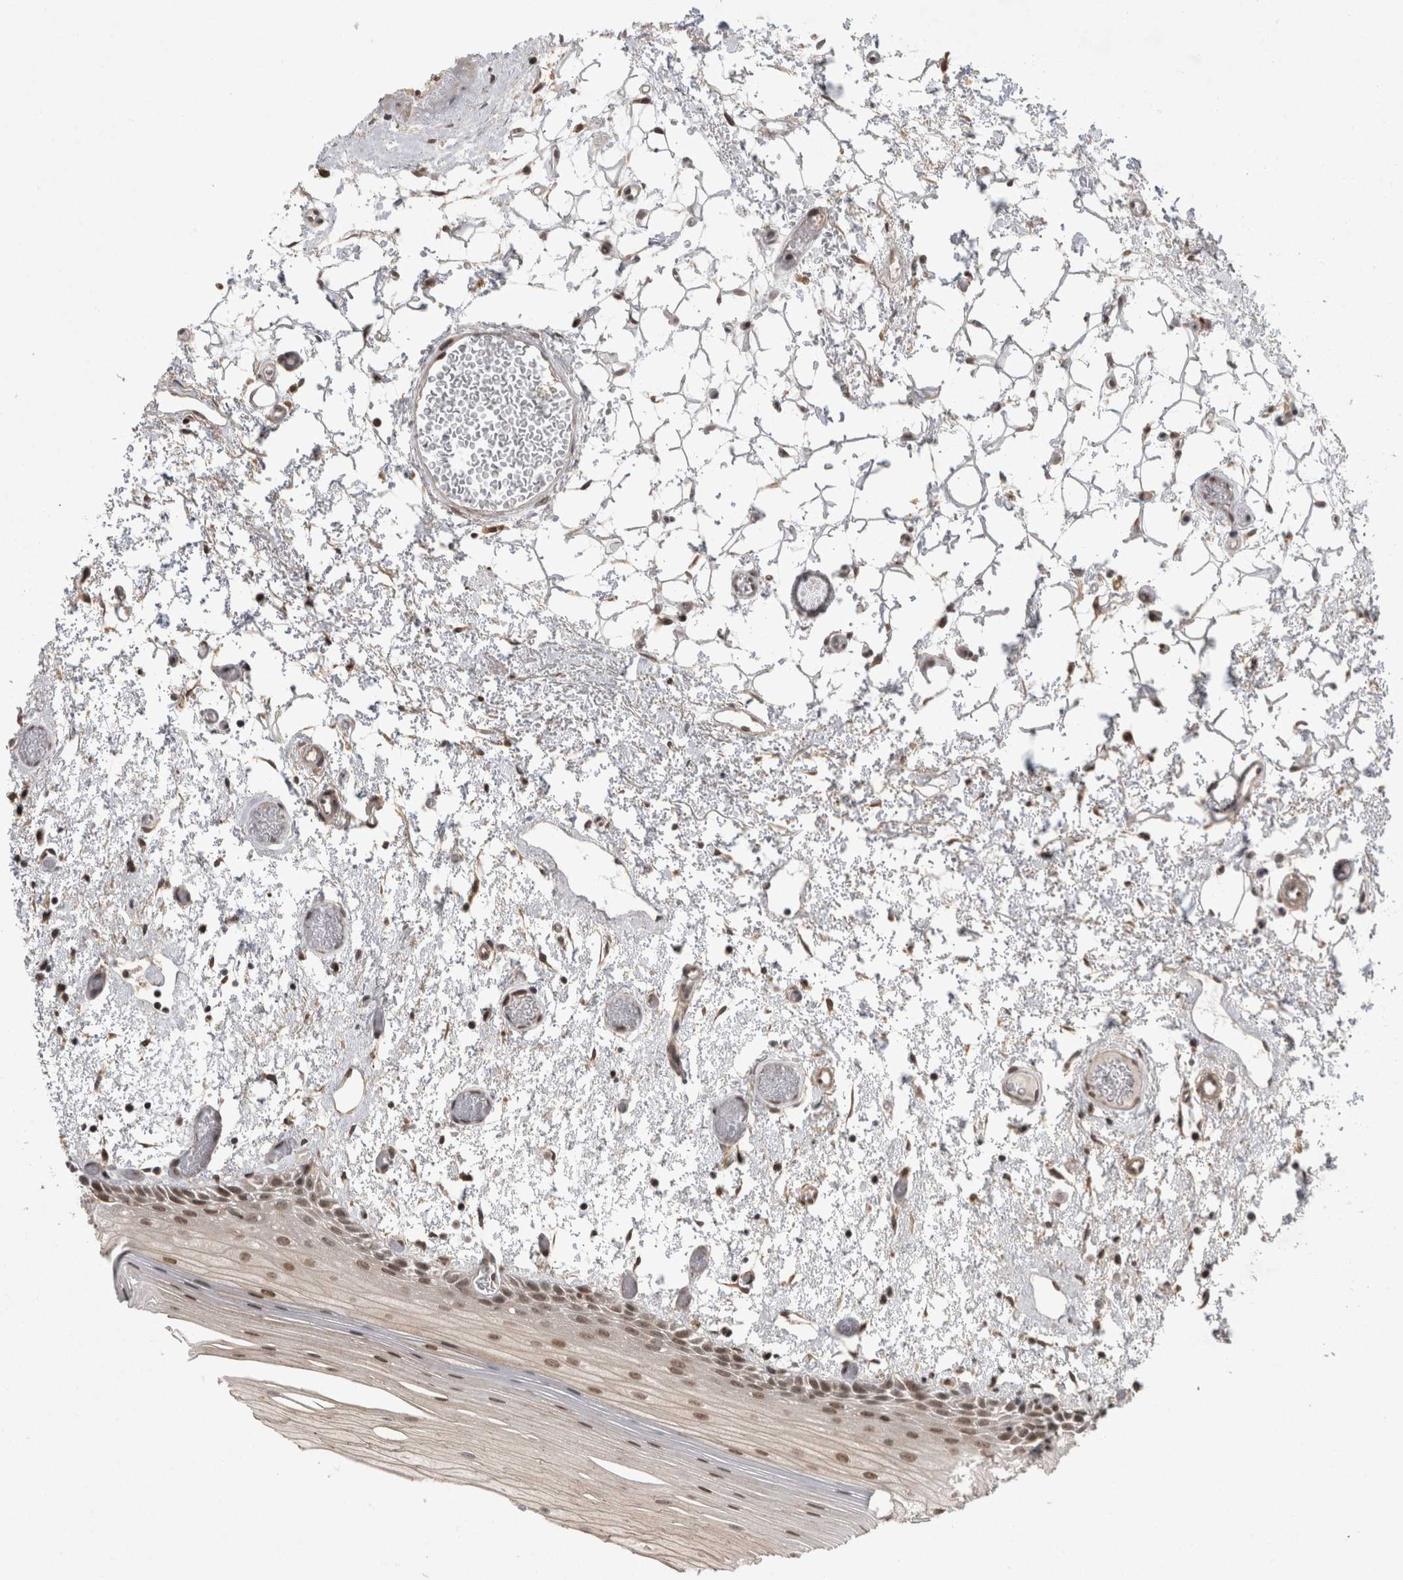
{"staining": {"intensity": "moderate", "quantity": ">75%", "location": "nuclear"}, "tissue": "oral mucosa", "cell_type": "Squamous epithelial cells", "image_type": "normal", "snomed": [{"axis": "morphology", "description": "Normal tissue, NOS"}, {"axis": "topography", "description": "Oral tissue"}], "caption": "The histopathology image exhibits staining of normal oral mucosa, revealing moderate nuclear protein expression (brown color) within squamous epithelial cells. (DAB (3,3'-diaminobenzidine) IHC, brown staining for protein, blue staining for nuclei).", "gene": "MTBP", "patient": {"sex": "male", "age": 52}}